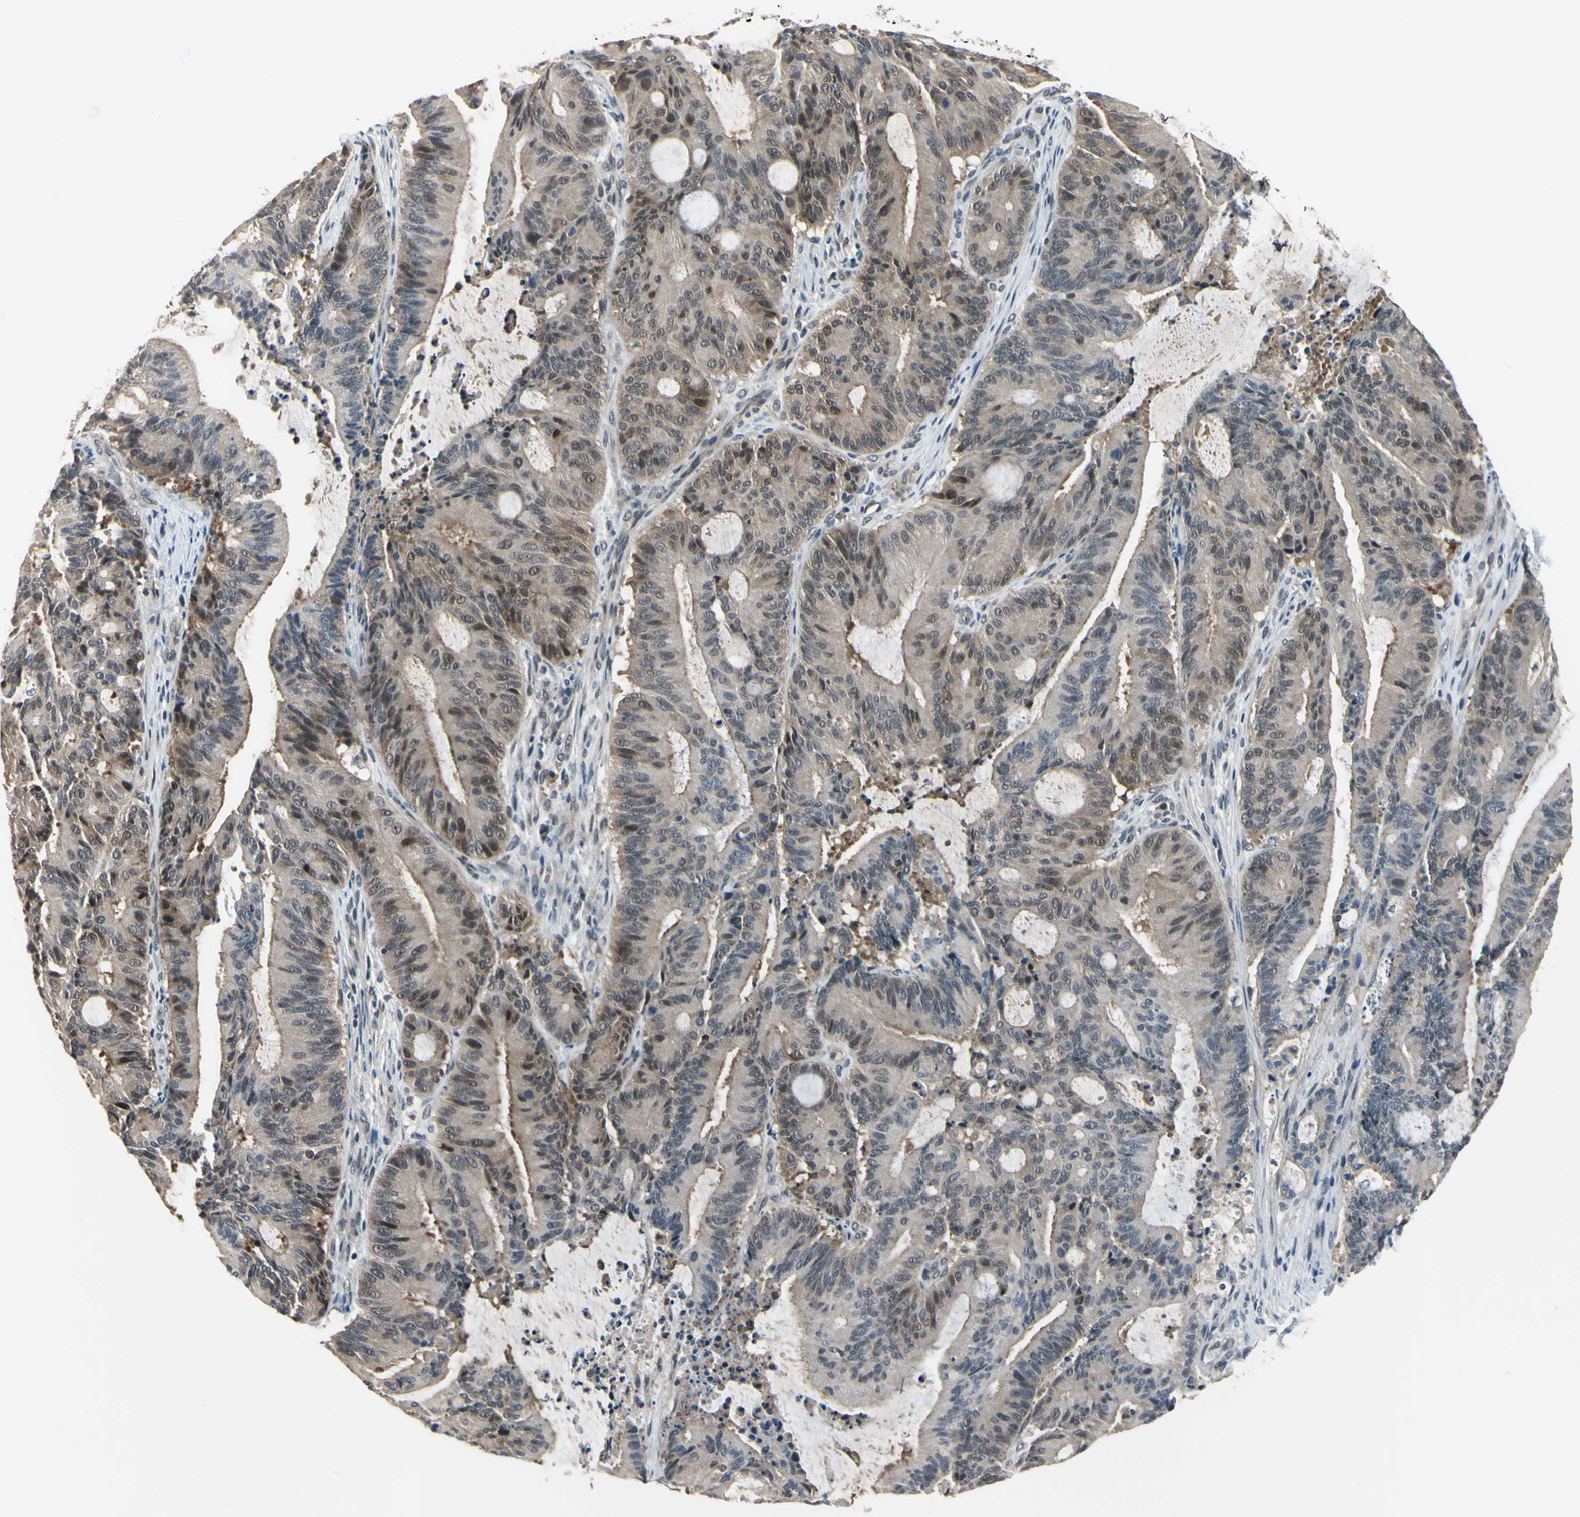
{"staining": {"intensity": "weak", "quantity": ">75%", "location": "cytoplasmic/membranous,nuclear"}, "tissue": "liver cancer", "cell_type": "Tumor cells", "image_type": "cancer", "snomed": [{"axis": "morphology", "description": "Cholangiocarcinoma"}, {"axis": "topography", "description": "Liver"}], "caption": "Immunohistochemistry (DAB) staining of human cholangiocarcinoma (liver) shows weak cytoplasmic/membranous and nuclear protein expression in approximately >75% of tumor cells.", "gene": "HSPA4", "patient": {"sex": "female", "age": 73}}